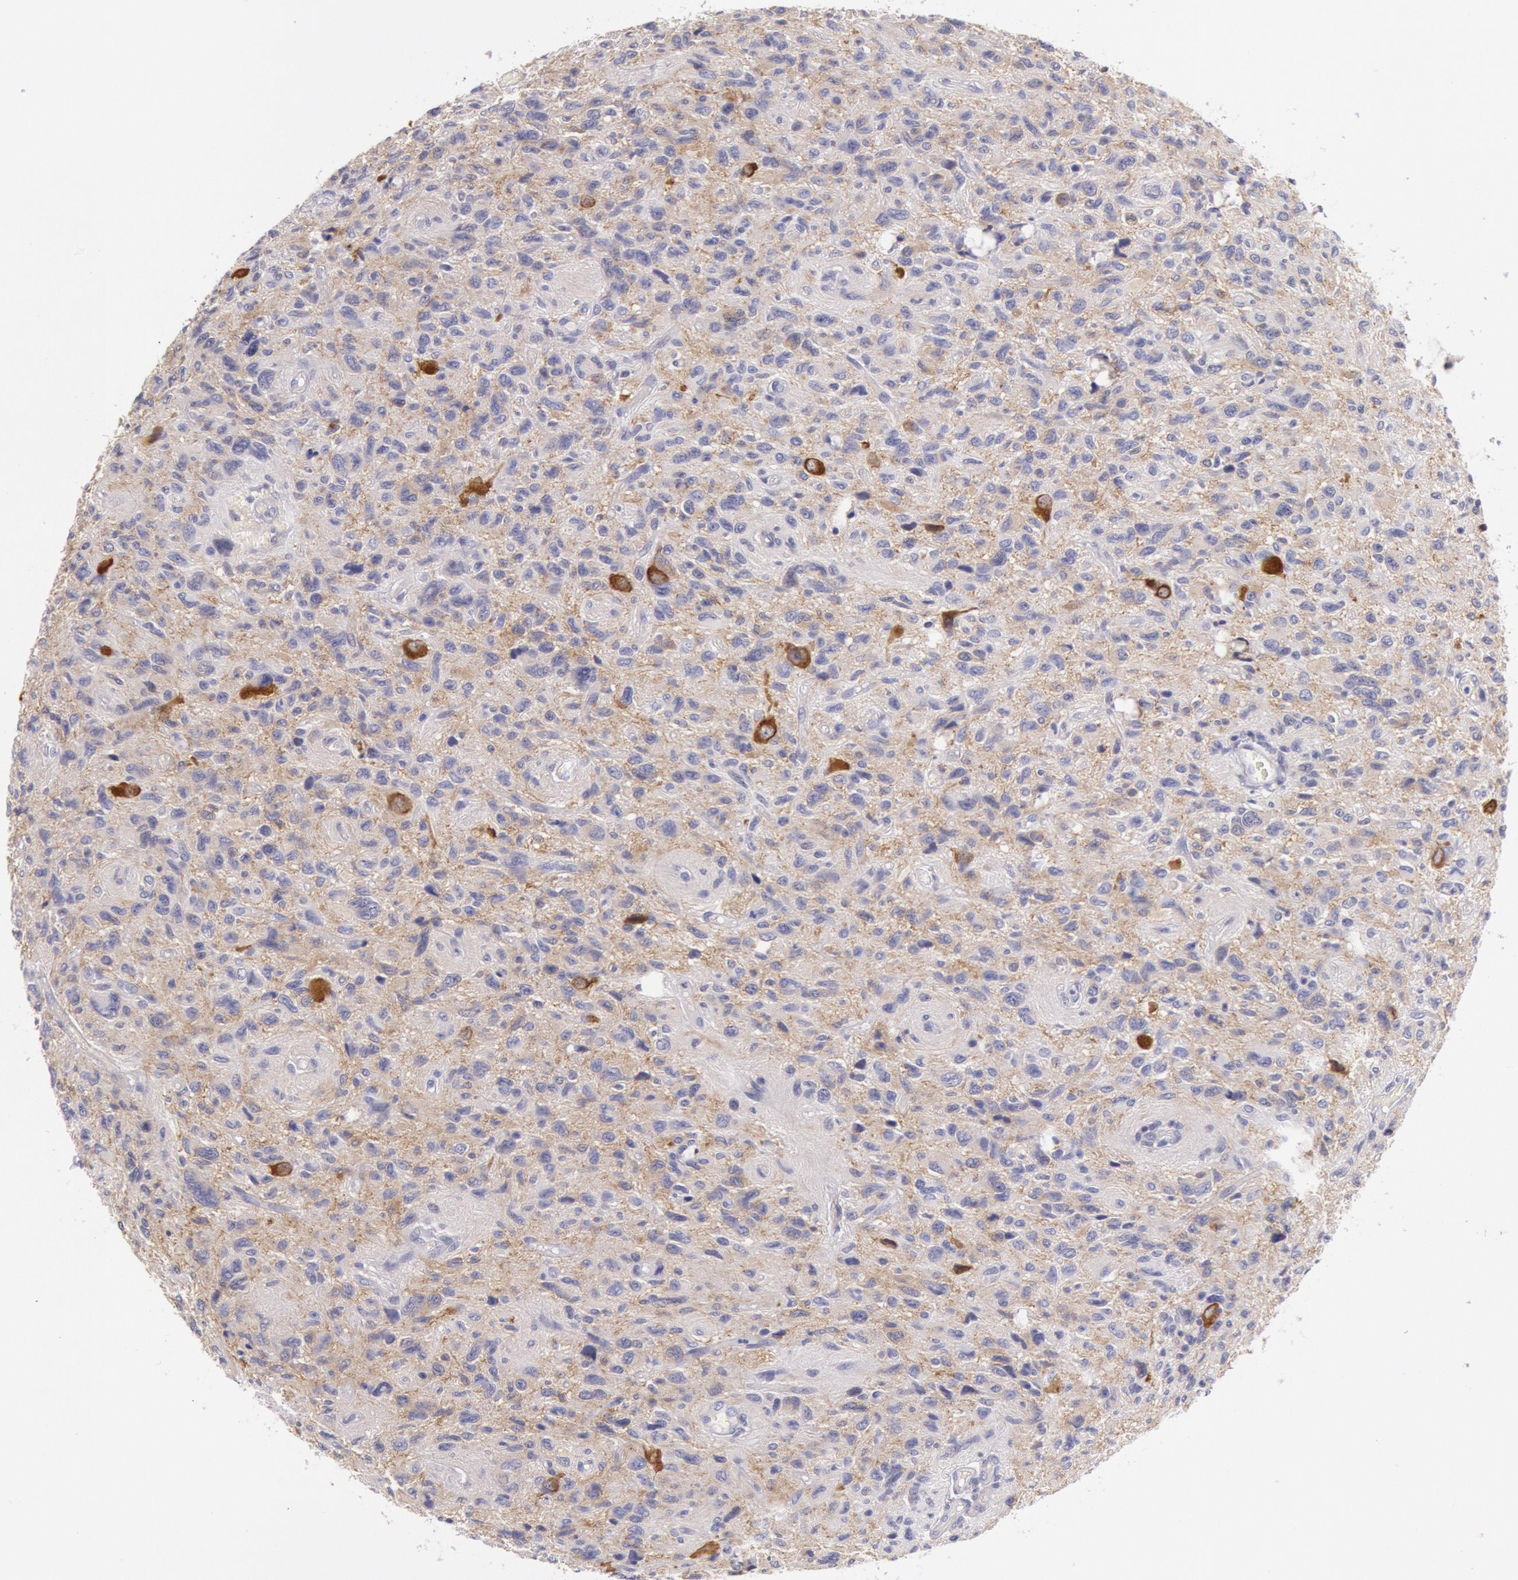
{"staining": {"intensity": "moderate", "quantity": "<25%", "location": "cytoplasmic/membranous"}, "tissue": "glioma", "cell_type": "Tumor cells", "image_type": "cancer", "snomed": [{"axis": "morphology", "description": "Glioma, malignant, High grade"}, {"axis": "topography", "description": "Brain"}], "caption": "Protein staining of malignant high-grade glioma tissue exhibits moderate cytoplasmic/membranous positivity in approximately <25% of tumor cells. (DAB IHC with brightfield microscopy, high magnification).", "gene": "MYO5A", "patient": {"sex": "female", "age": 60}}